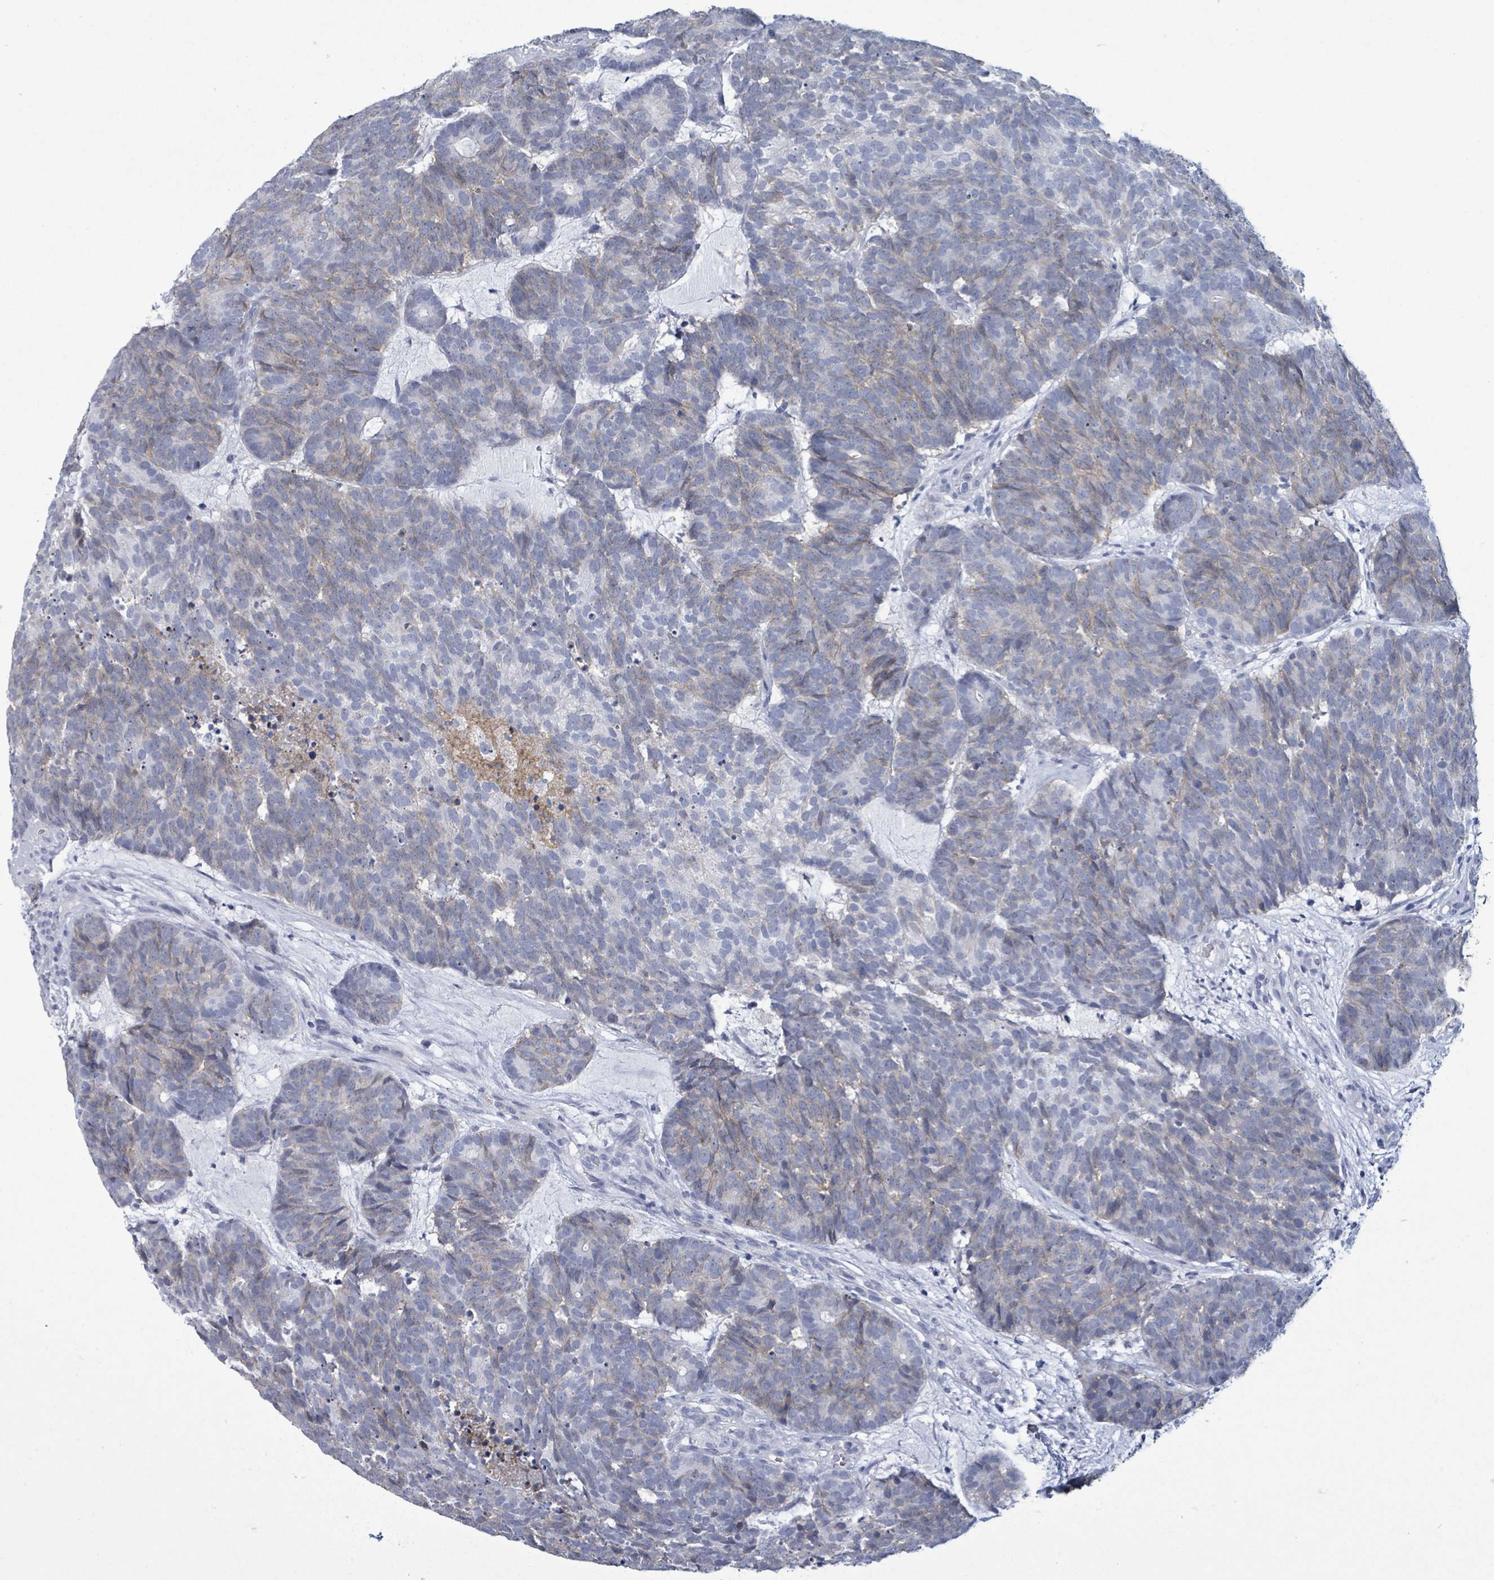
{"staining": {"intensity": "negative", "quantity": "none", "location": "none"}, "tissue": "head and neck cancer", "cell_type": "Tumor cells", "image_type": "cancer", "snomed": [{"axis": "morphology", "description": "Adenocarcinoma, NOS"}, {"axis": "topography", "description": "Head-Neck"}], "caption": "The IHC photomicrograph has no significant staining in tumor cells of head and neck cancer (adenocarcinoma) tissue.", "gene": "BSG", "patient": {"sex": "female", "age": 81}}